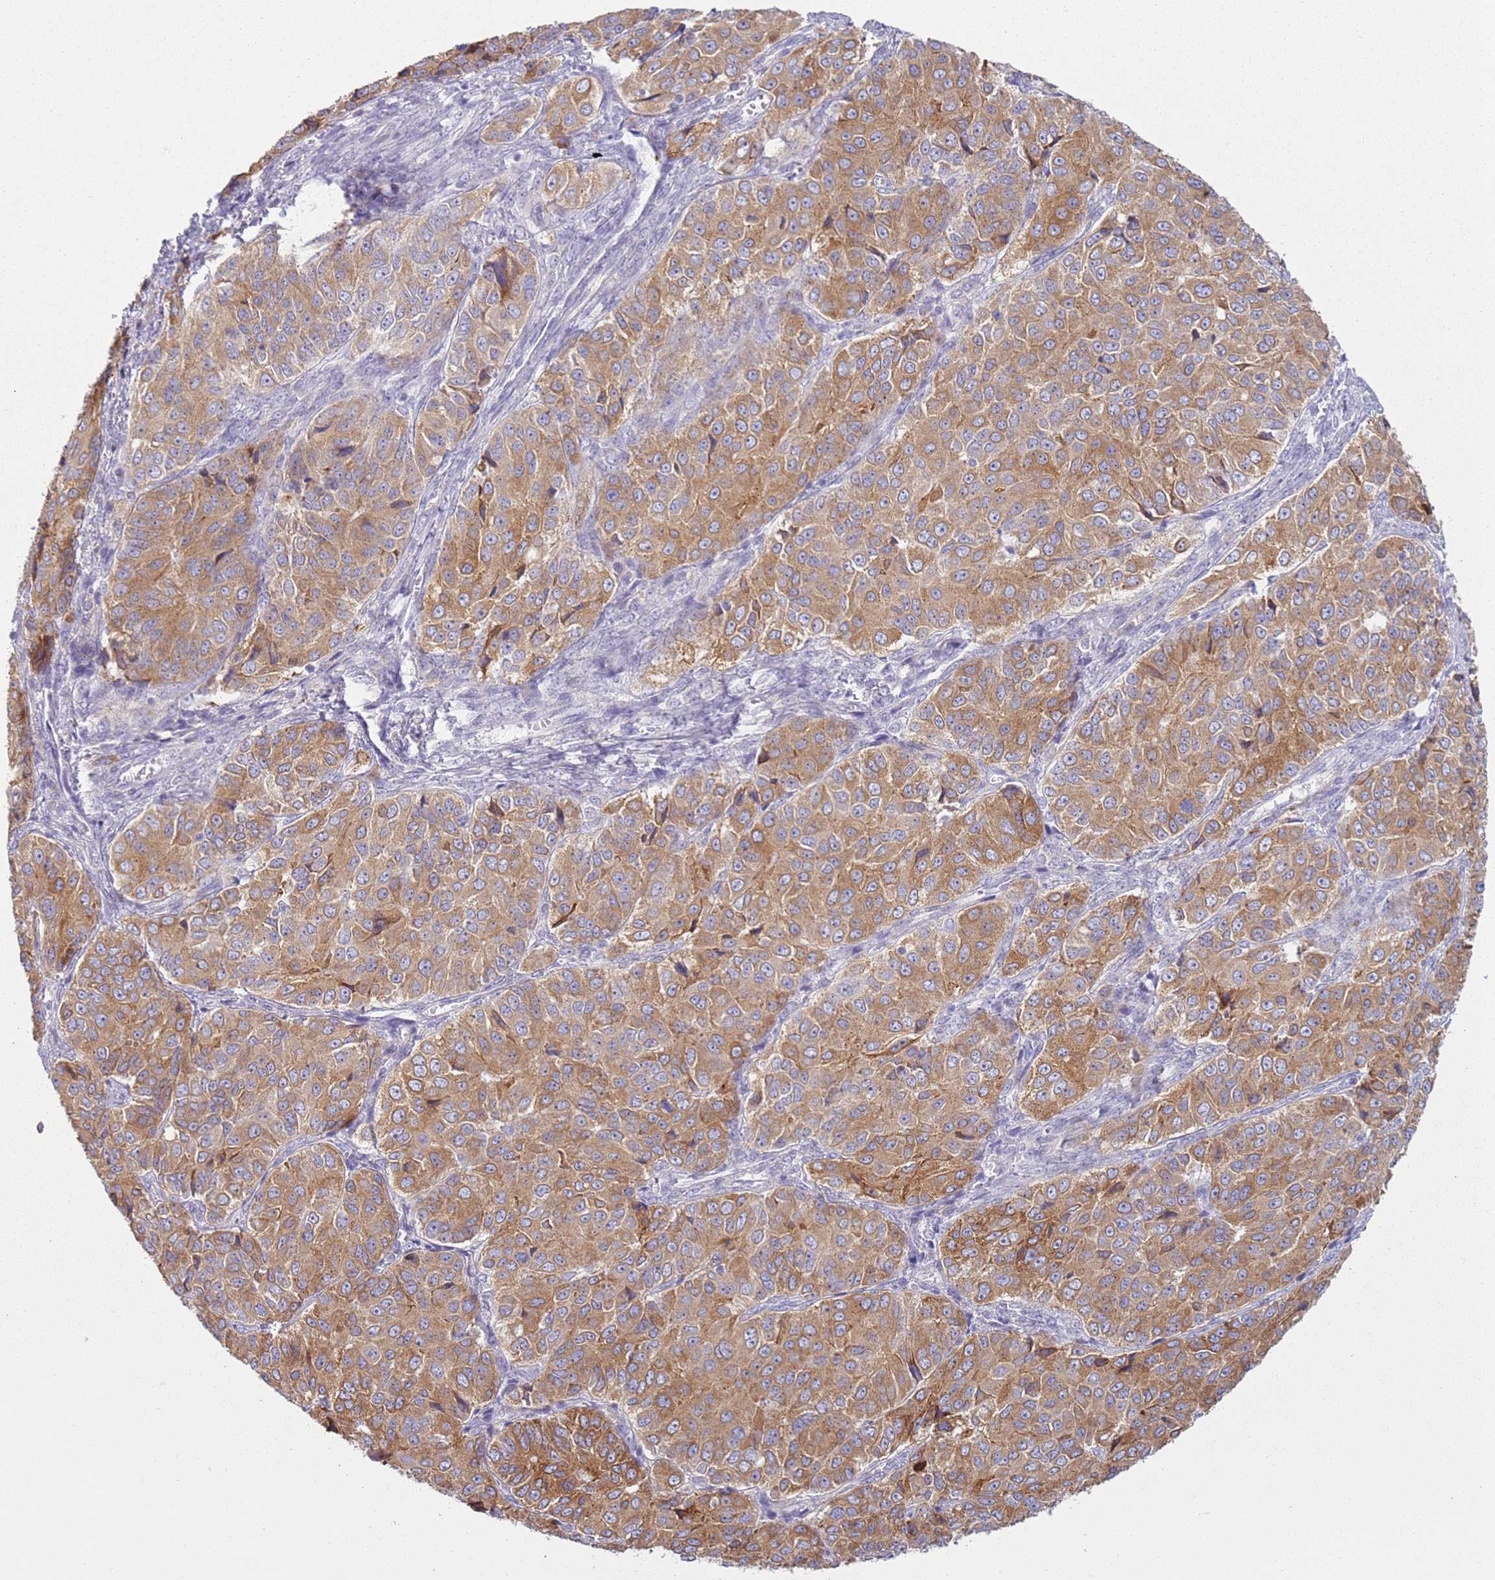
{"staining": {"intensity": "moderate", "quantity": ">75%", "location": "cytoplasmic/membranous"}, "tissue": "ovarian cancer", "cell_type": "Tumor cells", "image_type": "cancer", "snomed": [{"axis": "morphology", "description": "Carcinoma, endometroid"}, {"axis": "topography", "description": "Ovary"}], "caption": "A photomicrograph of human ovarian cancer stained for a protein demonstrates moderate cytoplasmic/membranous brown staining in tumor cells. (Stains: DAB (3,3'-diaminobenzidine) in brown, nuclei in blue, Microscopy: brightfield microscopy at high magnification).", "gene": "OAF", "patient": {"sex": "female", "age": 51}}